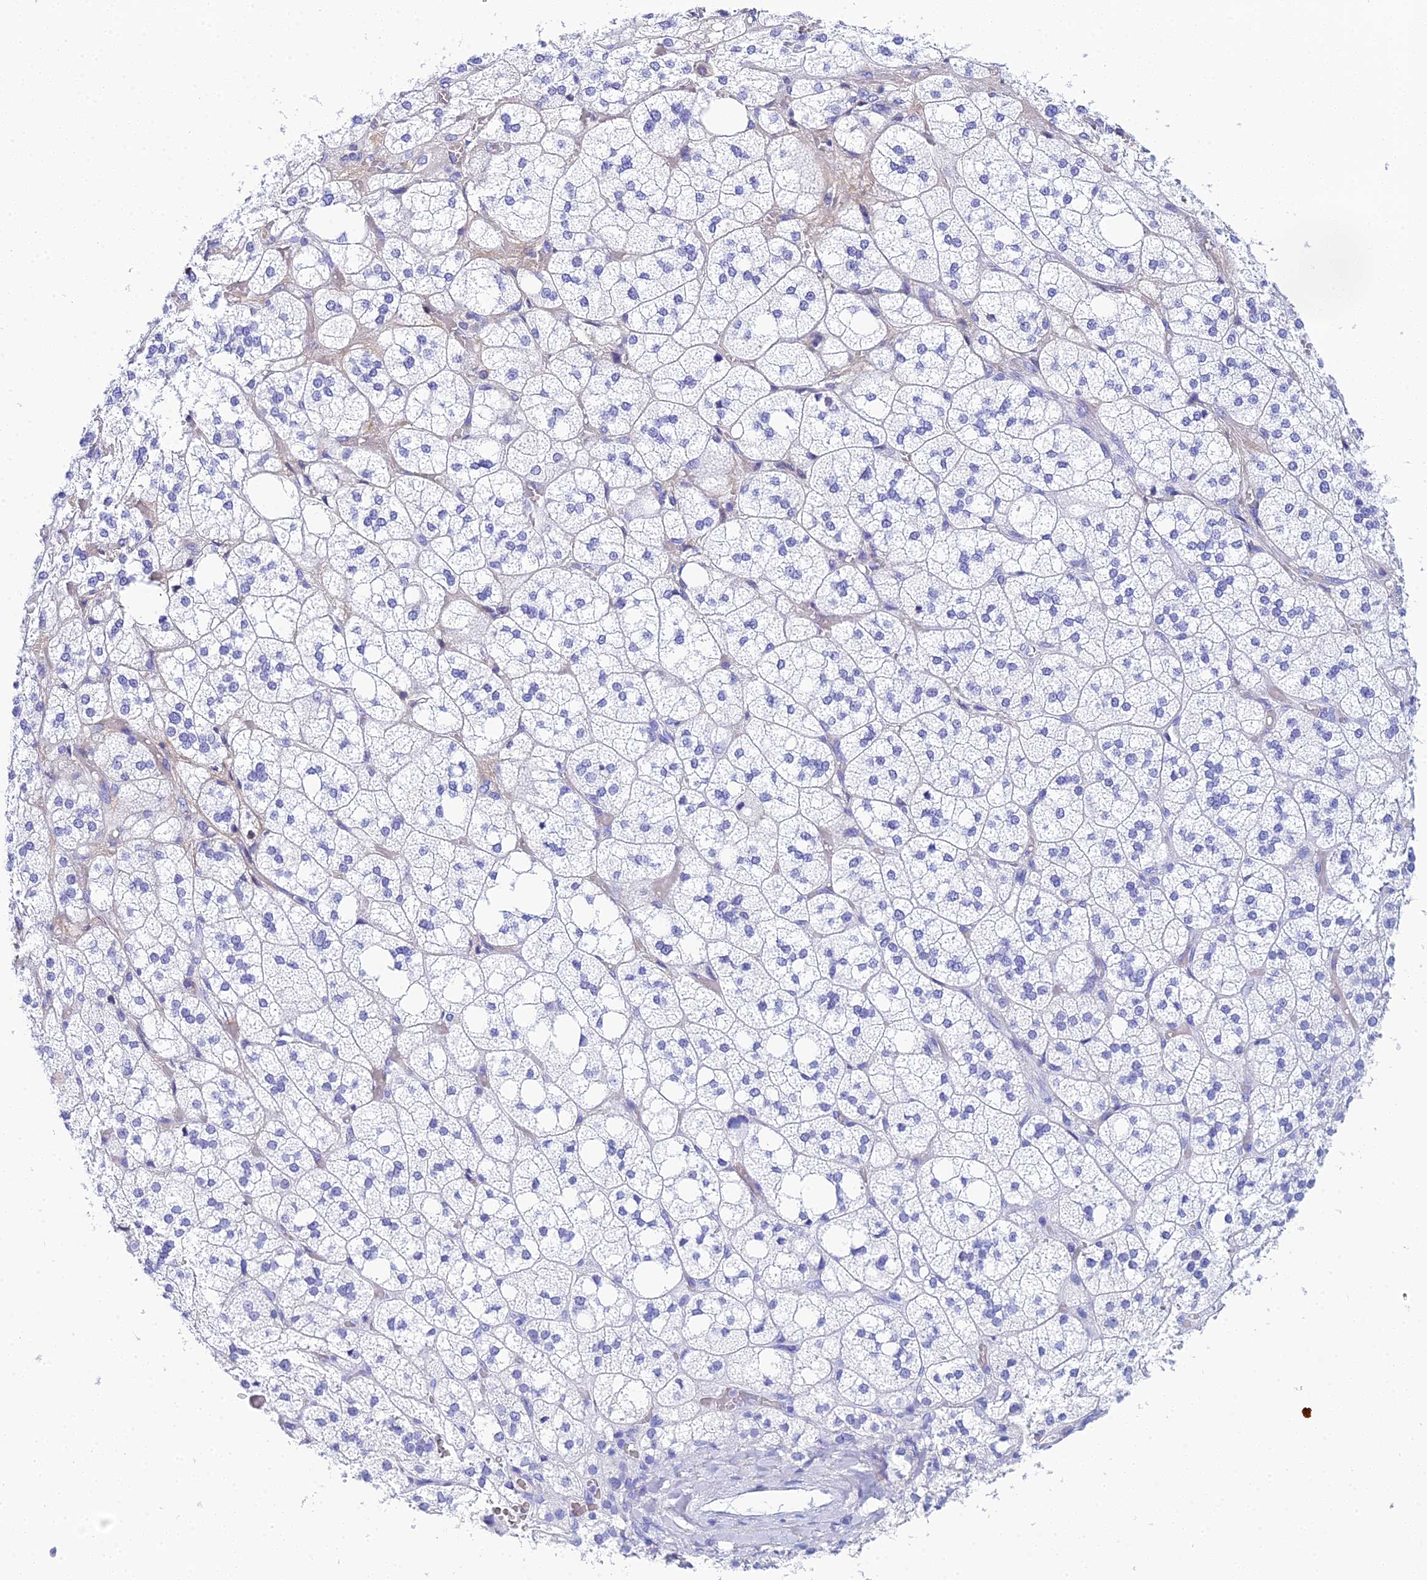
{"staining": {"intensity": "negative", "quantity": "none", "location": "none"}, "tissue": "adrenal gland", "cell_type": "Glandular cells", "image_type": "normal", "snomed": [{"axis": "morphology", "description": "Normal tissue, NOS"}, {"axis": "topography", "description": "Adrenal gland"}], "caption": "IHC image of unremarkable adrenal gland stained for a protein (brown), which shows no positivity in glandular cells.", "gene": "CELA3A", "patient": {"sex": "male", "age": 61}}